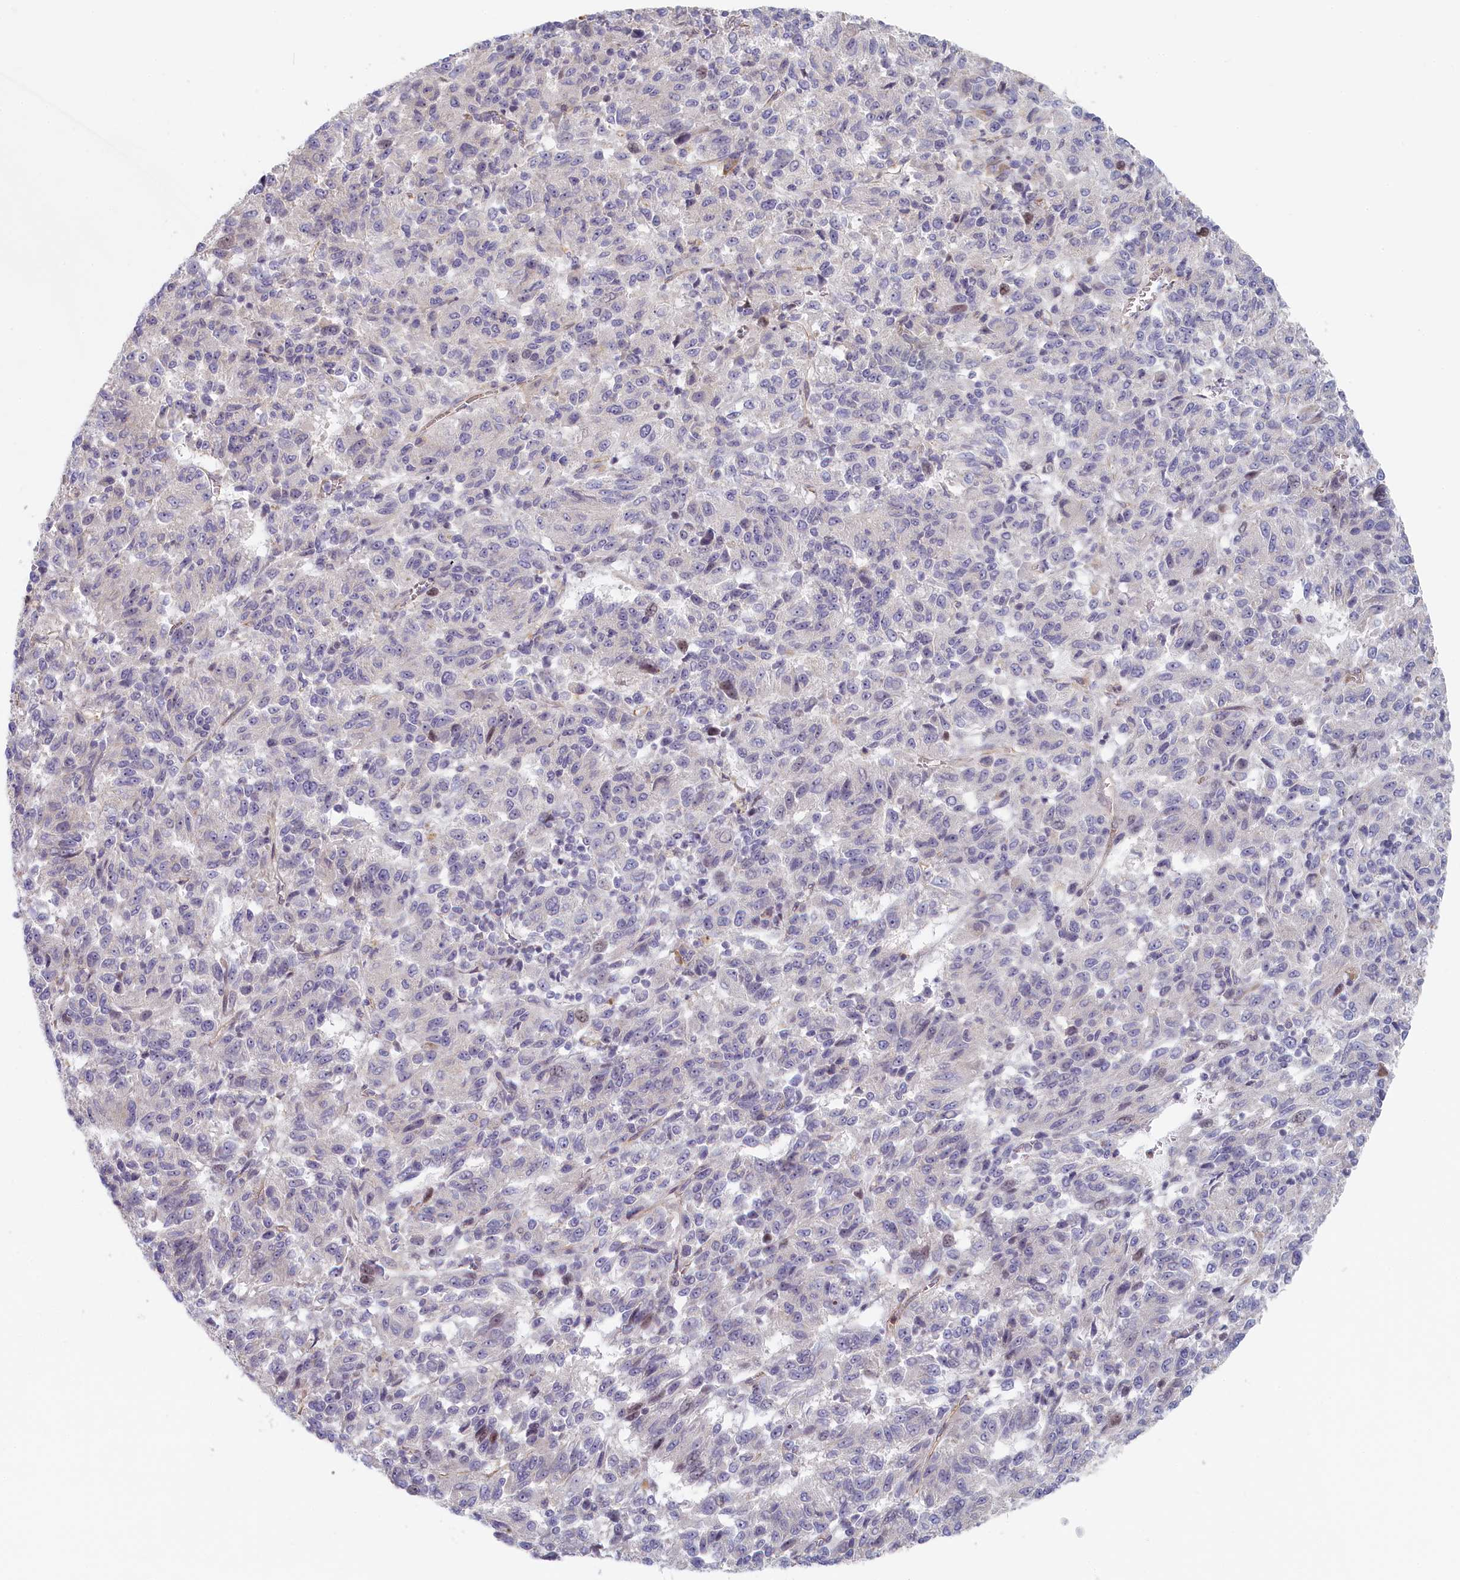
{"staining": {"intensity": "negative", "quantity": "none", "location": "none"}, "tissue": "melanoma", "cell_type": "Tumor cells", "image_type": "cancer", "snomed": [{"axis": "morphology", "description": "Malignant melanoma, Metastatic site"}, {"axis": "topography", "description": "Lung"}], "caption": "This is an immunohistochemistry (IHC) photomicrograph of melanoma. There is no staining in tumor cells.", "gene": "INTS4", "patient": {"sex": "male", "age": 64}}